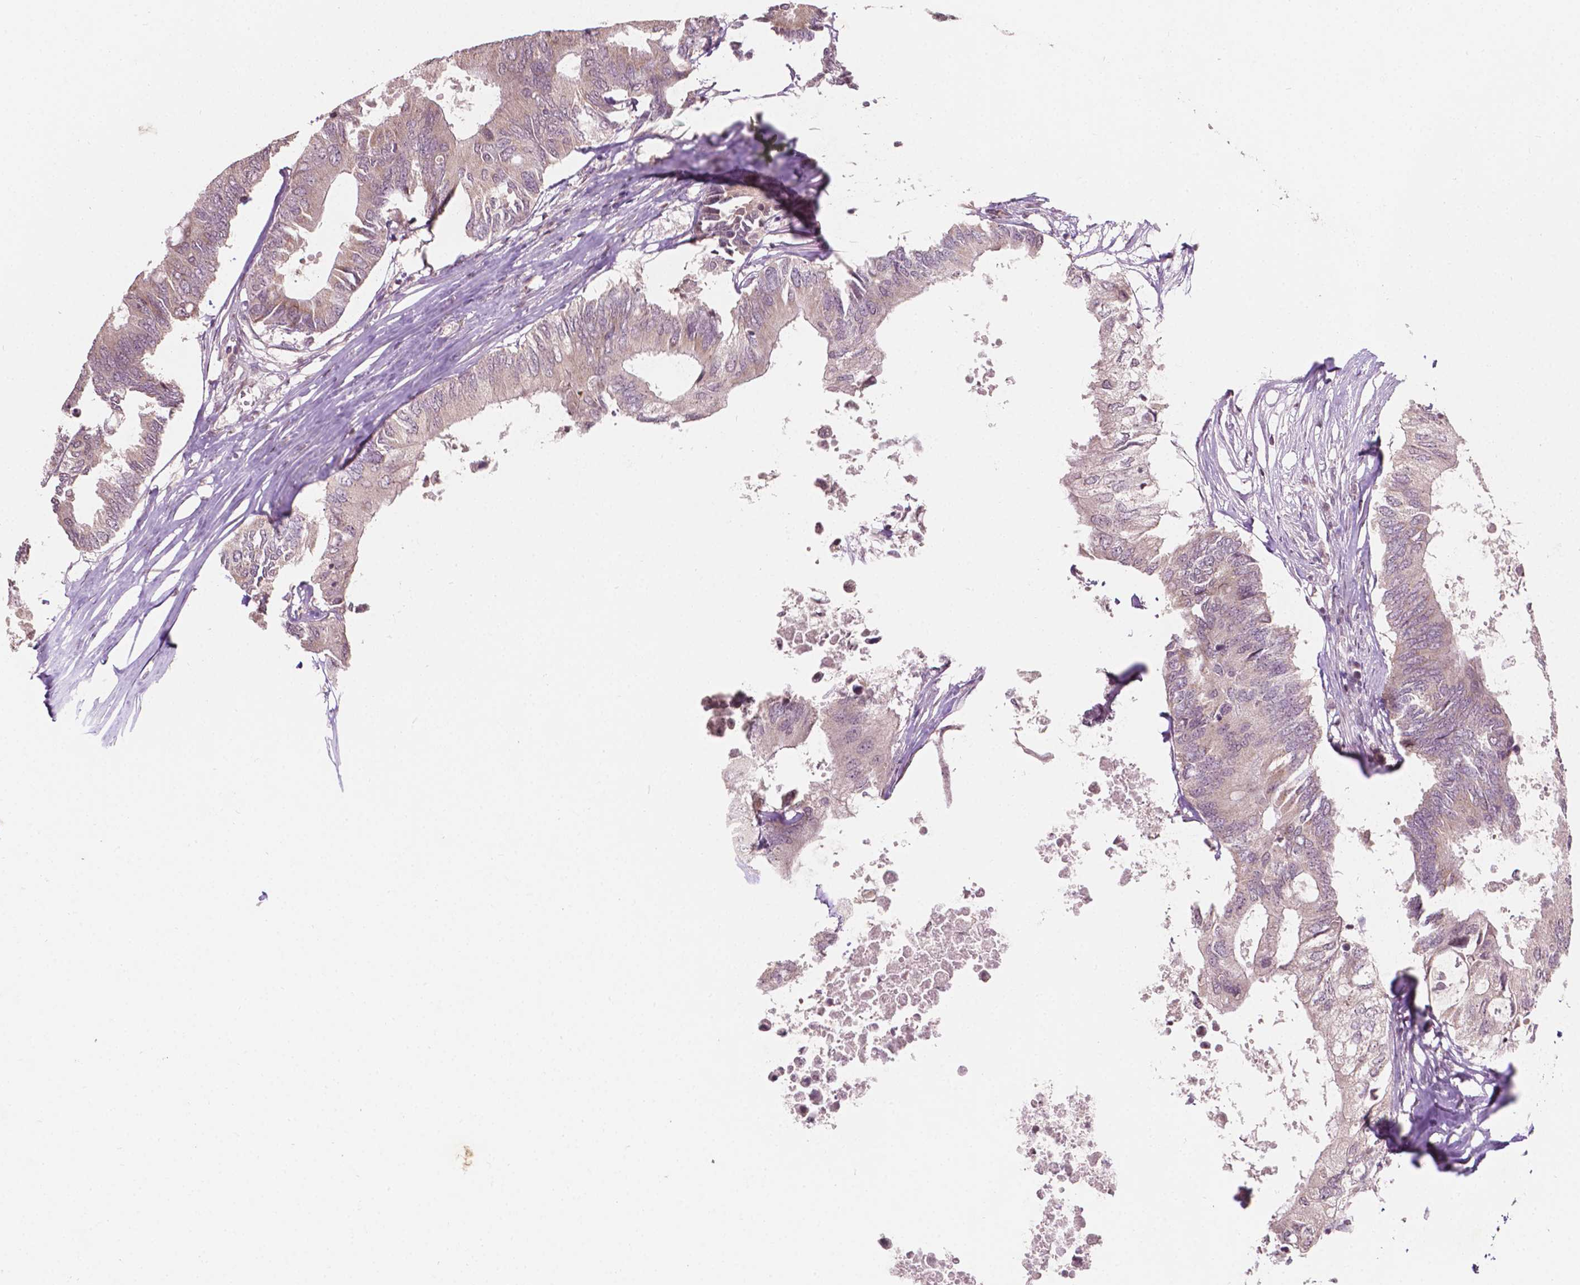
{"staining": {"intensity": "negative", "quantity": "none", "location": "none"}, "tissue": "colorectal cancer", "cell_type": "Tumor cells", "image_type": "cancer", "snomed": [{"axis": "morphology", "description": "Adenocarcinoma, NOS"}, {"axis": "topography", "description": "Colon"}], "caption": "Human adenocarcinoma (colorectal) stained for a protein using immunohistochemistry displays no staining in tumor cells.", "gene": "NOS1AP", "patient": {"sex": "male", "age": 71}}